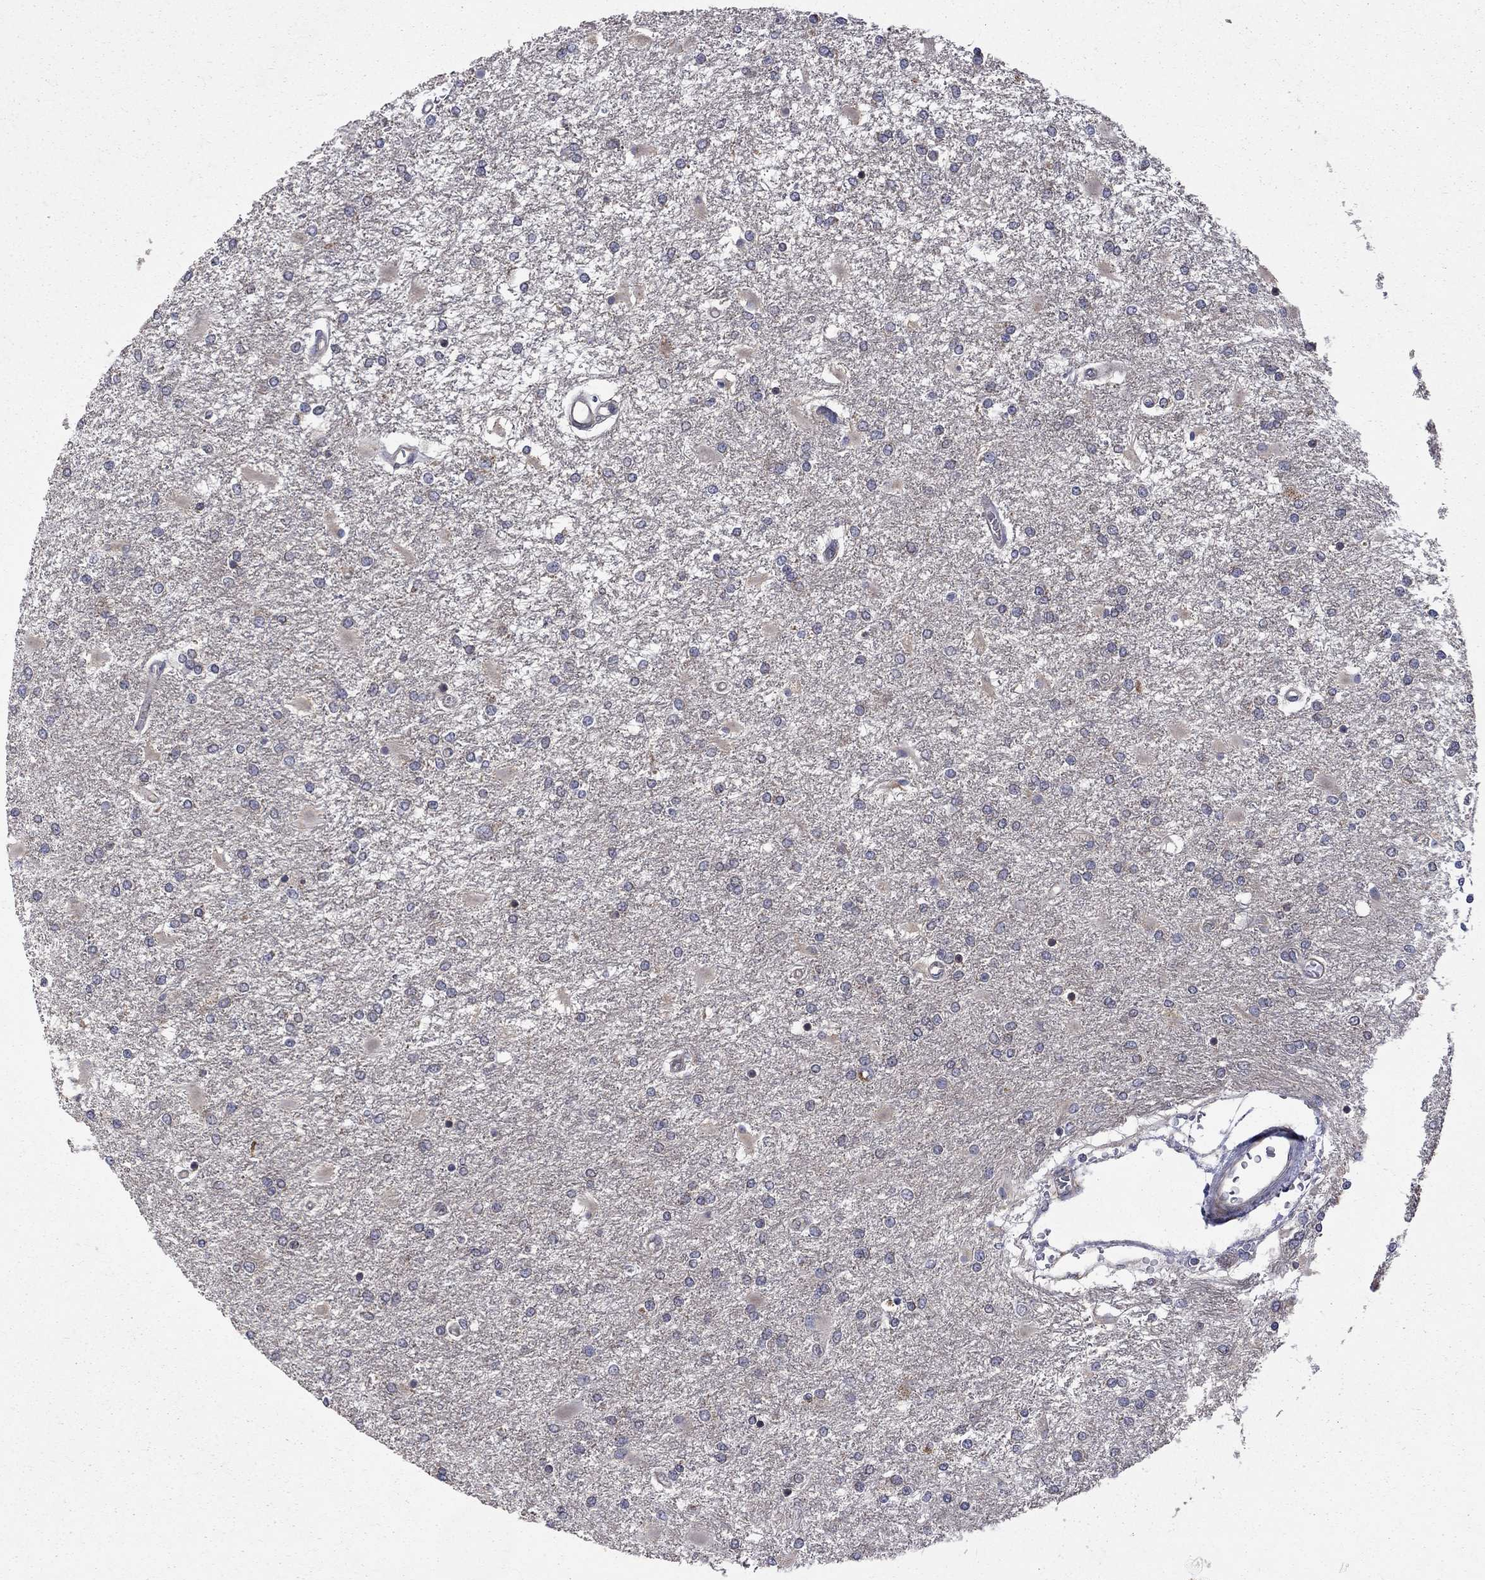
{"staining": {"intensity": "negative", "quantity": "none", "location": "none"}, "tissue": "glioma", "cell_type": "Tumor cells", "image_type": "cancer", "snomed": [{"axis": "morphology", "description": "Glioma, malignant, High grade"}, {"axis": "topography", "description": "Cerebral cortex"}], "caption": "There is no significant staining in tumor cells of malignant high-grade glioma. (Brightfield microscopy of DAB (3,3'-diaminobenzidine) immunohistochemistry at high magnification).", "gene": "SH2B1", "patient": {"sex": "male", "age": 79}}